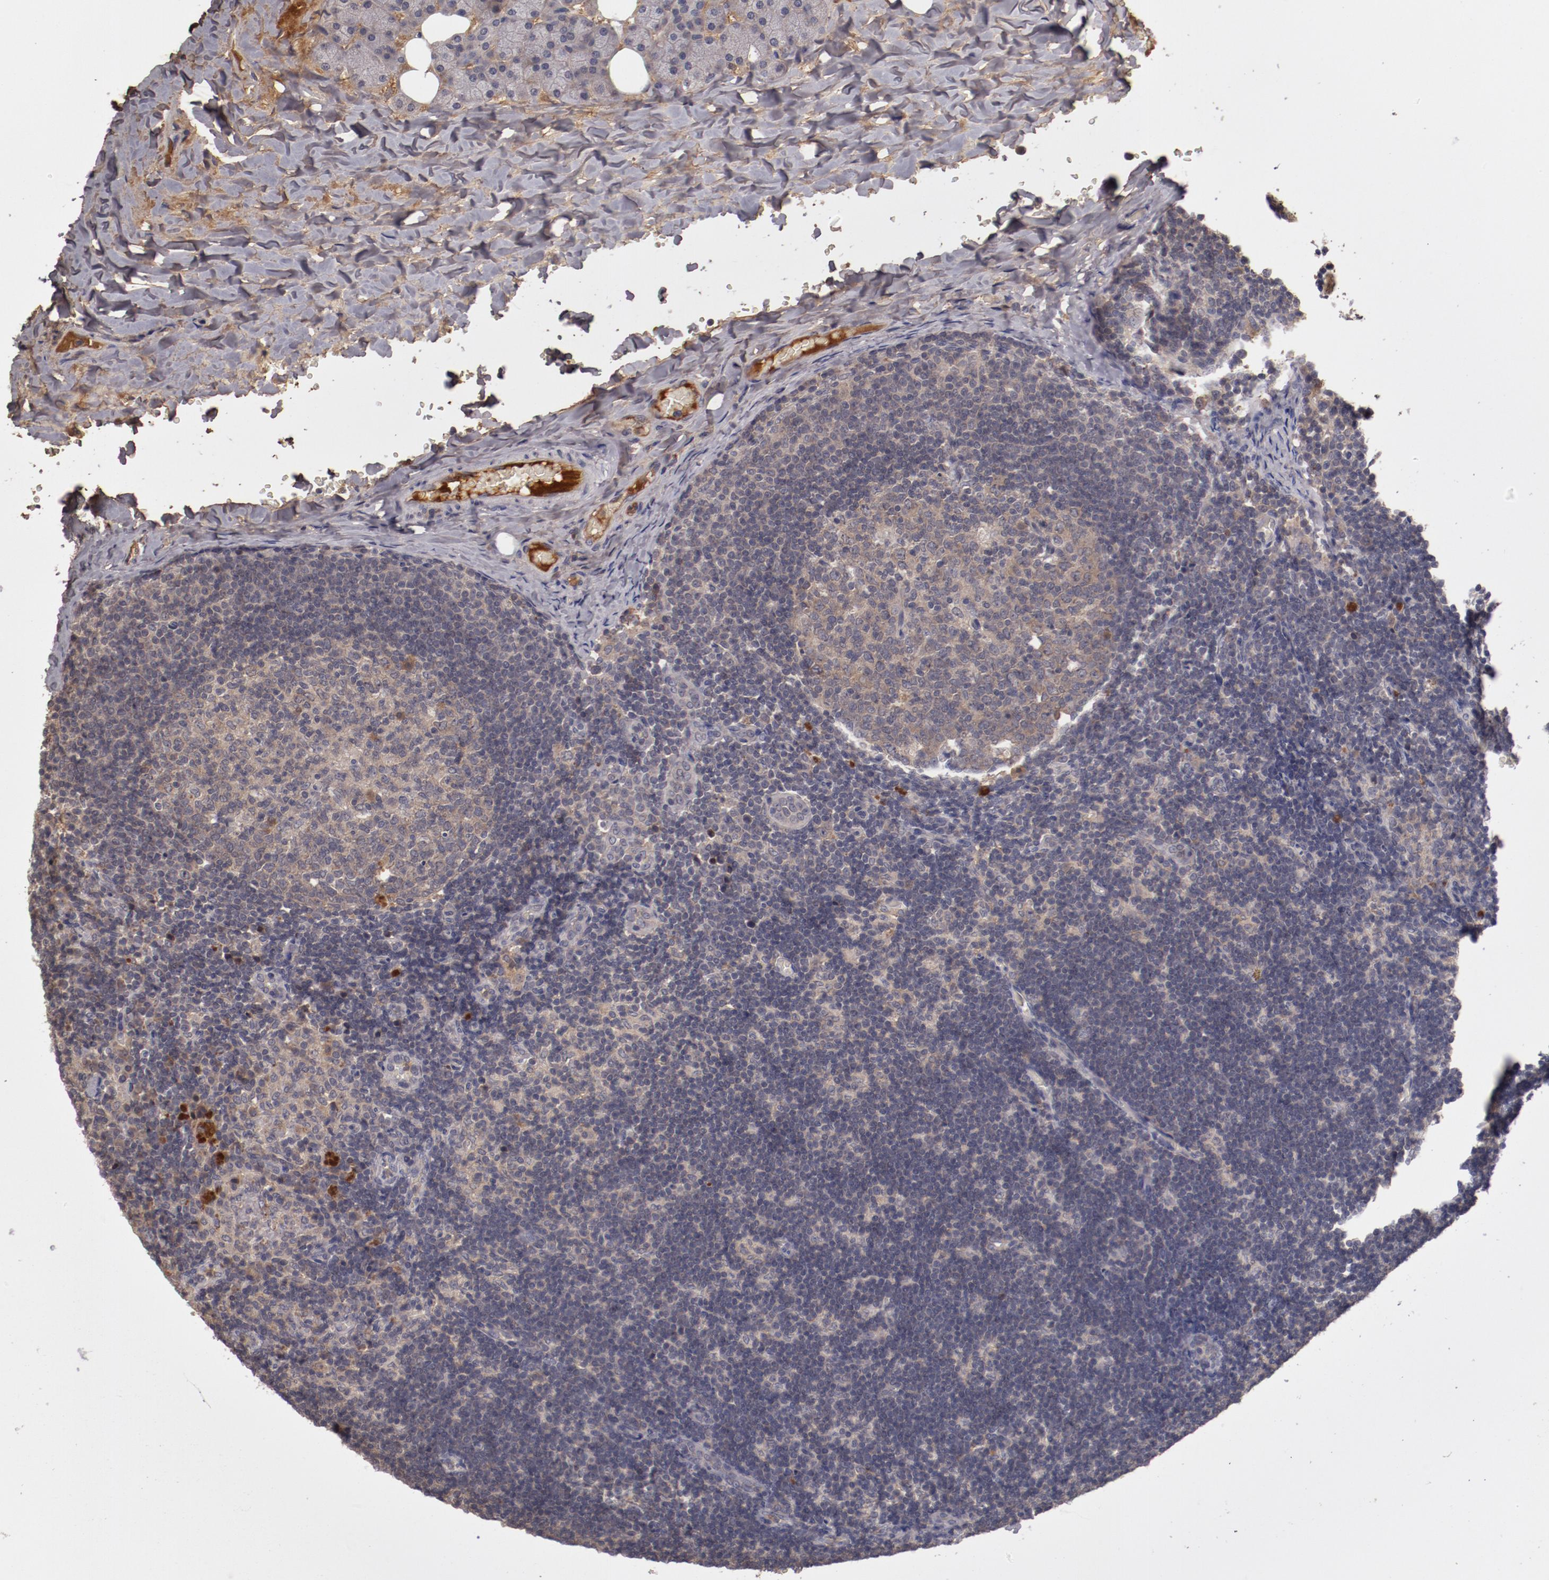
{"staining": {"intensity": "moderate", "quantity": "<25%", "location": "cytoplasmic/membranous"}, "tissue": "lymph node", "cell_type": "Germinal center cells", "image_type": "normal", "snomed": [{"axis": "morphology", "description": "Normal tissue, NOS"}, {"axis": "topography", "description": "Lymph node"}, {"axis": "topography", "description": "Salivary gland"}], "caption": "Immunohistochemistry (IHC) micrograph of normal lymph node: human lymph node stained using immunohistochemistry (IHC) displays low levels of moderate protein expression localized specifically in the cytoplasmic/membranous of germinal center cells, appearing as a cytoplasmic/membranous brown color.", "gene": "CP", "patient": {"sex": "male", "age": 8}}